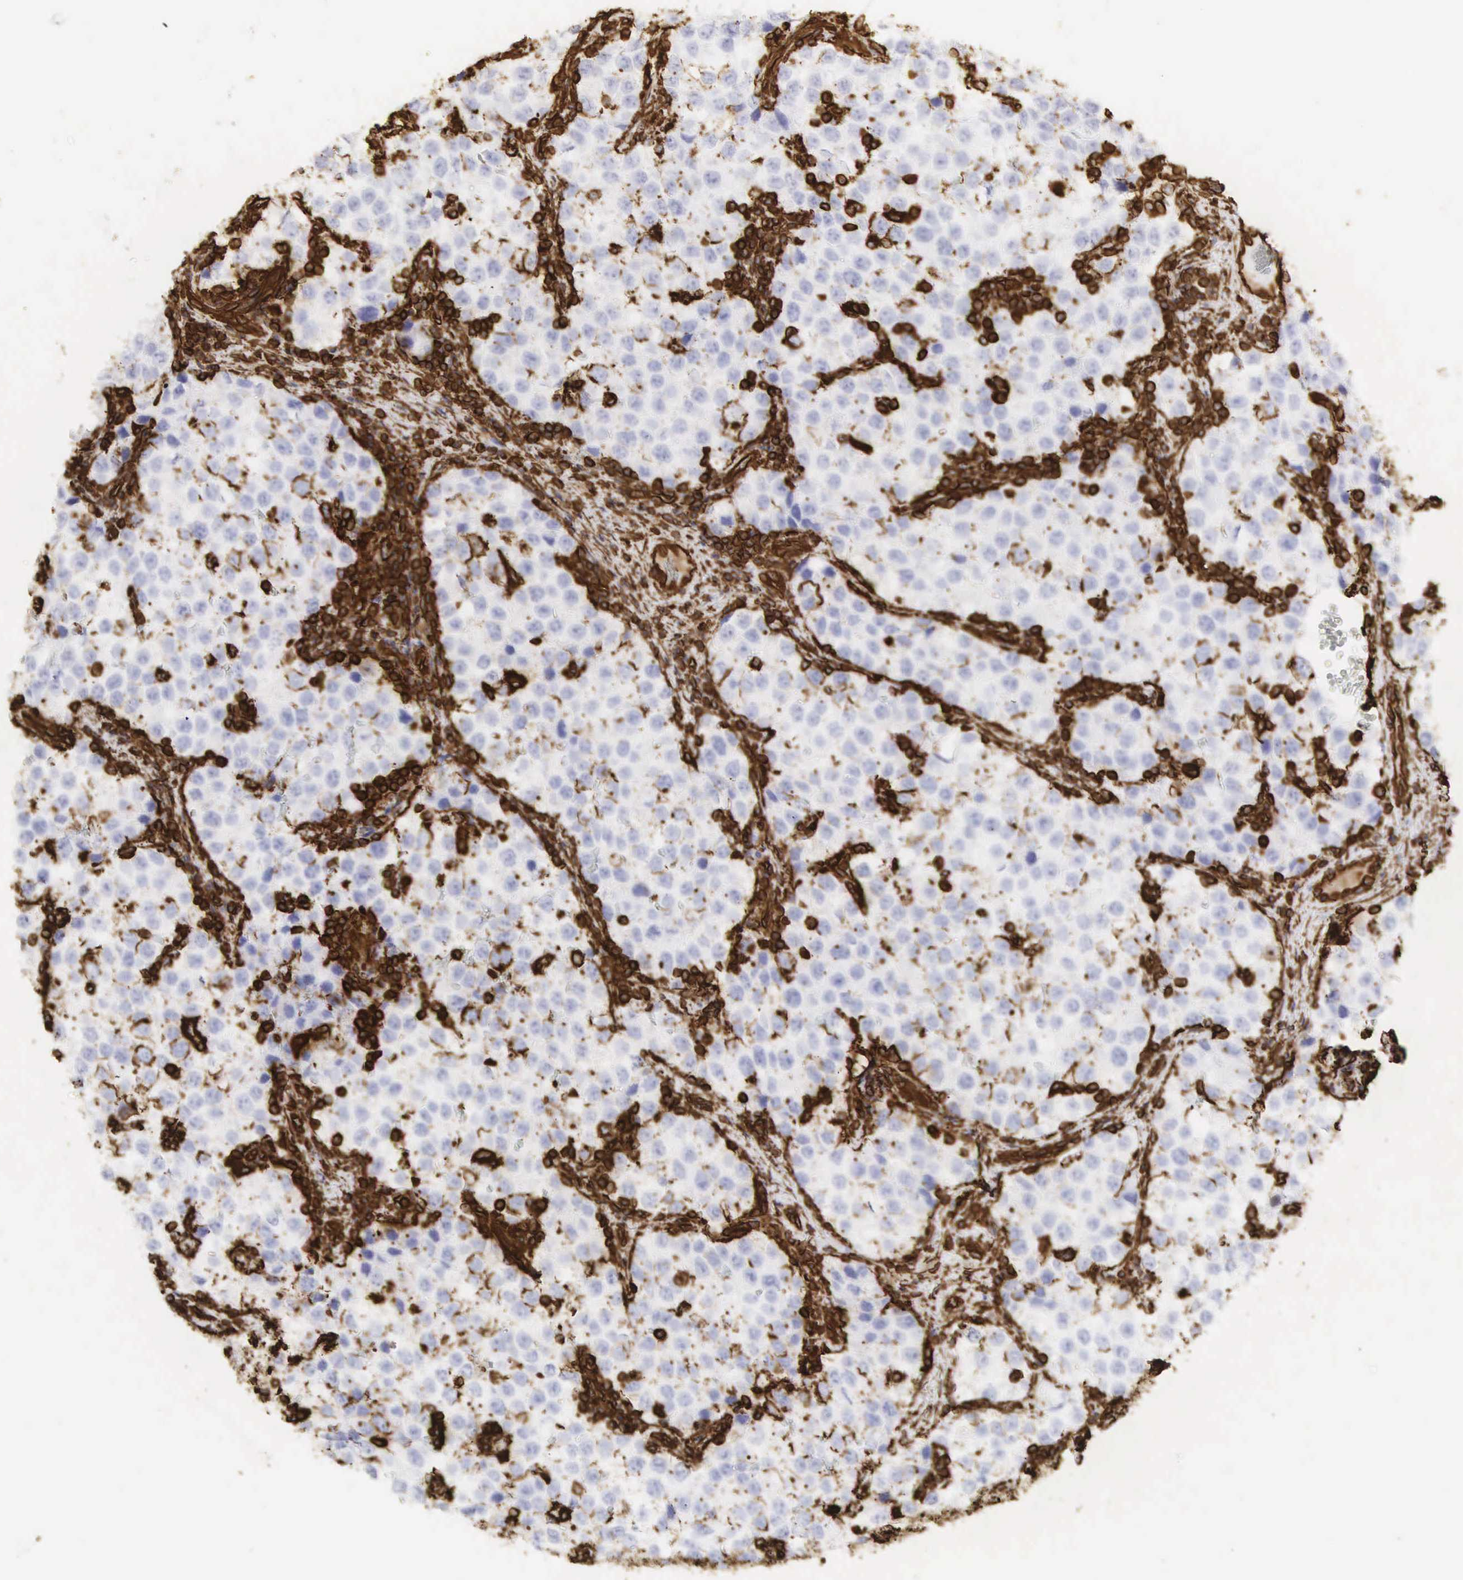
{"staining": {"intensity": "moderate", "quantity": "<25%", "location": "cytoplasmic/membranous"}, "tissue": "testis cancer", "cell_type": "Tumor cells", "image_type": "cancer", "snomed": [{"axis": "morphology", "description": "Seminoma, NOS"}, {"axis": "topography", "description": "Testis"}], "caption": "Testis seminoma stained with immunohistochemistry (IHC) reveals moderate cytoplasmic/membranous expression in approximately <25% of tumor cells.", "gene": "VIM", "patient": {"sex": "male", "age": 39}}